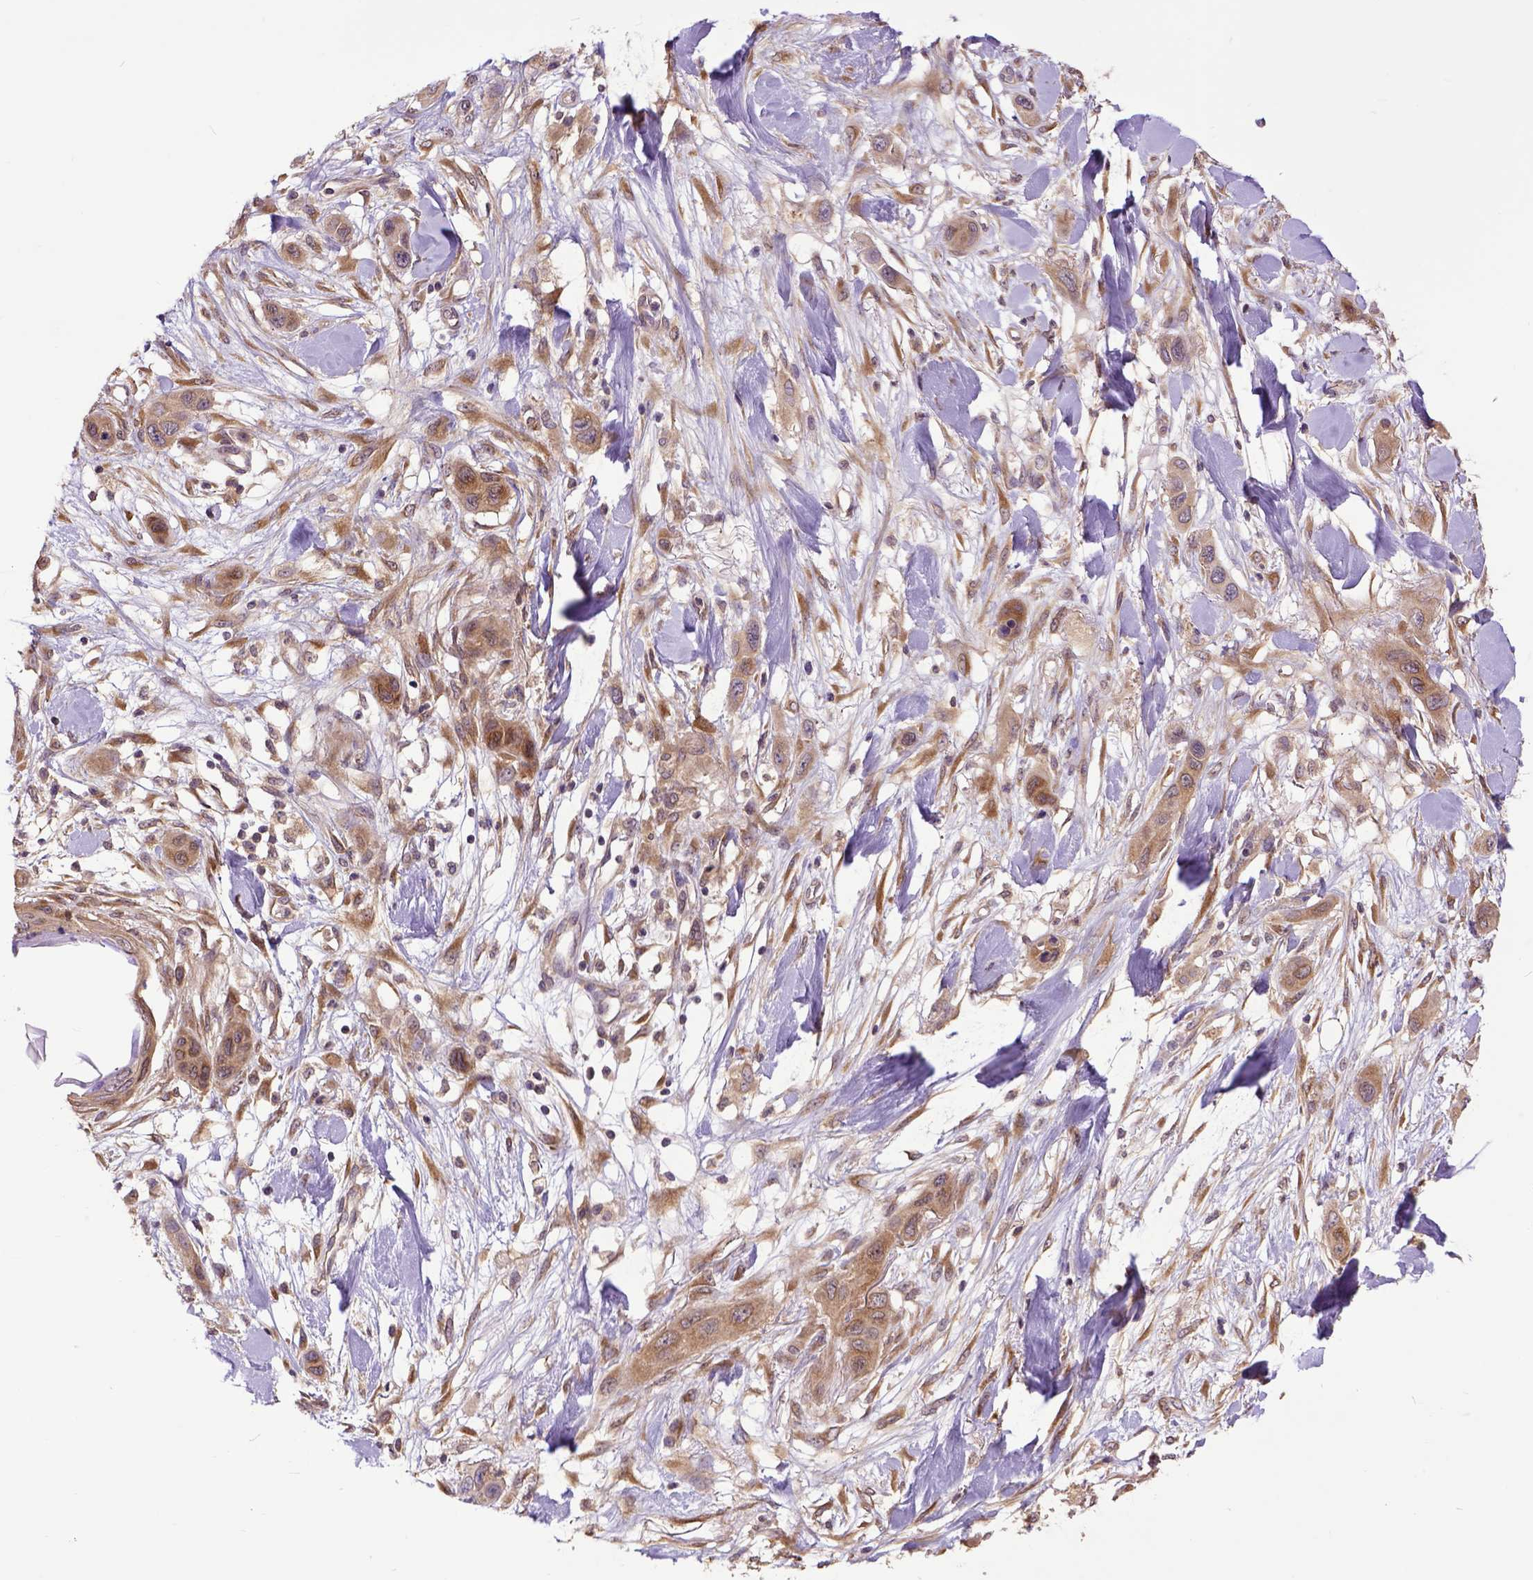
{"staining": {"intensity": "weak", "quantity": ">75%", "location": "cytoplasmic/membranous"}, "tissue": "skin cancer", "cell_type": "Tumor cells", "image_type": "cancer", "snomed": [{"axis": "morphology", "description": "Squamous cell carcinoma, NOS"}, {"axis": "topography", "description": "Skin"}], "caption": "This photomicrograph displays squamous cell carcinoma (skin) stained with IHC to label a protein in brown. The cytoplasmic/membranous of tumor cells show weak positivity for the protein. Nuclei are counter-stained blue.", "gene": "ARL1", "patient": {"sex": "male", "age": 79}}